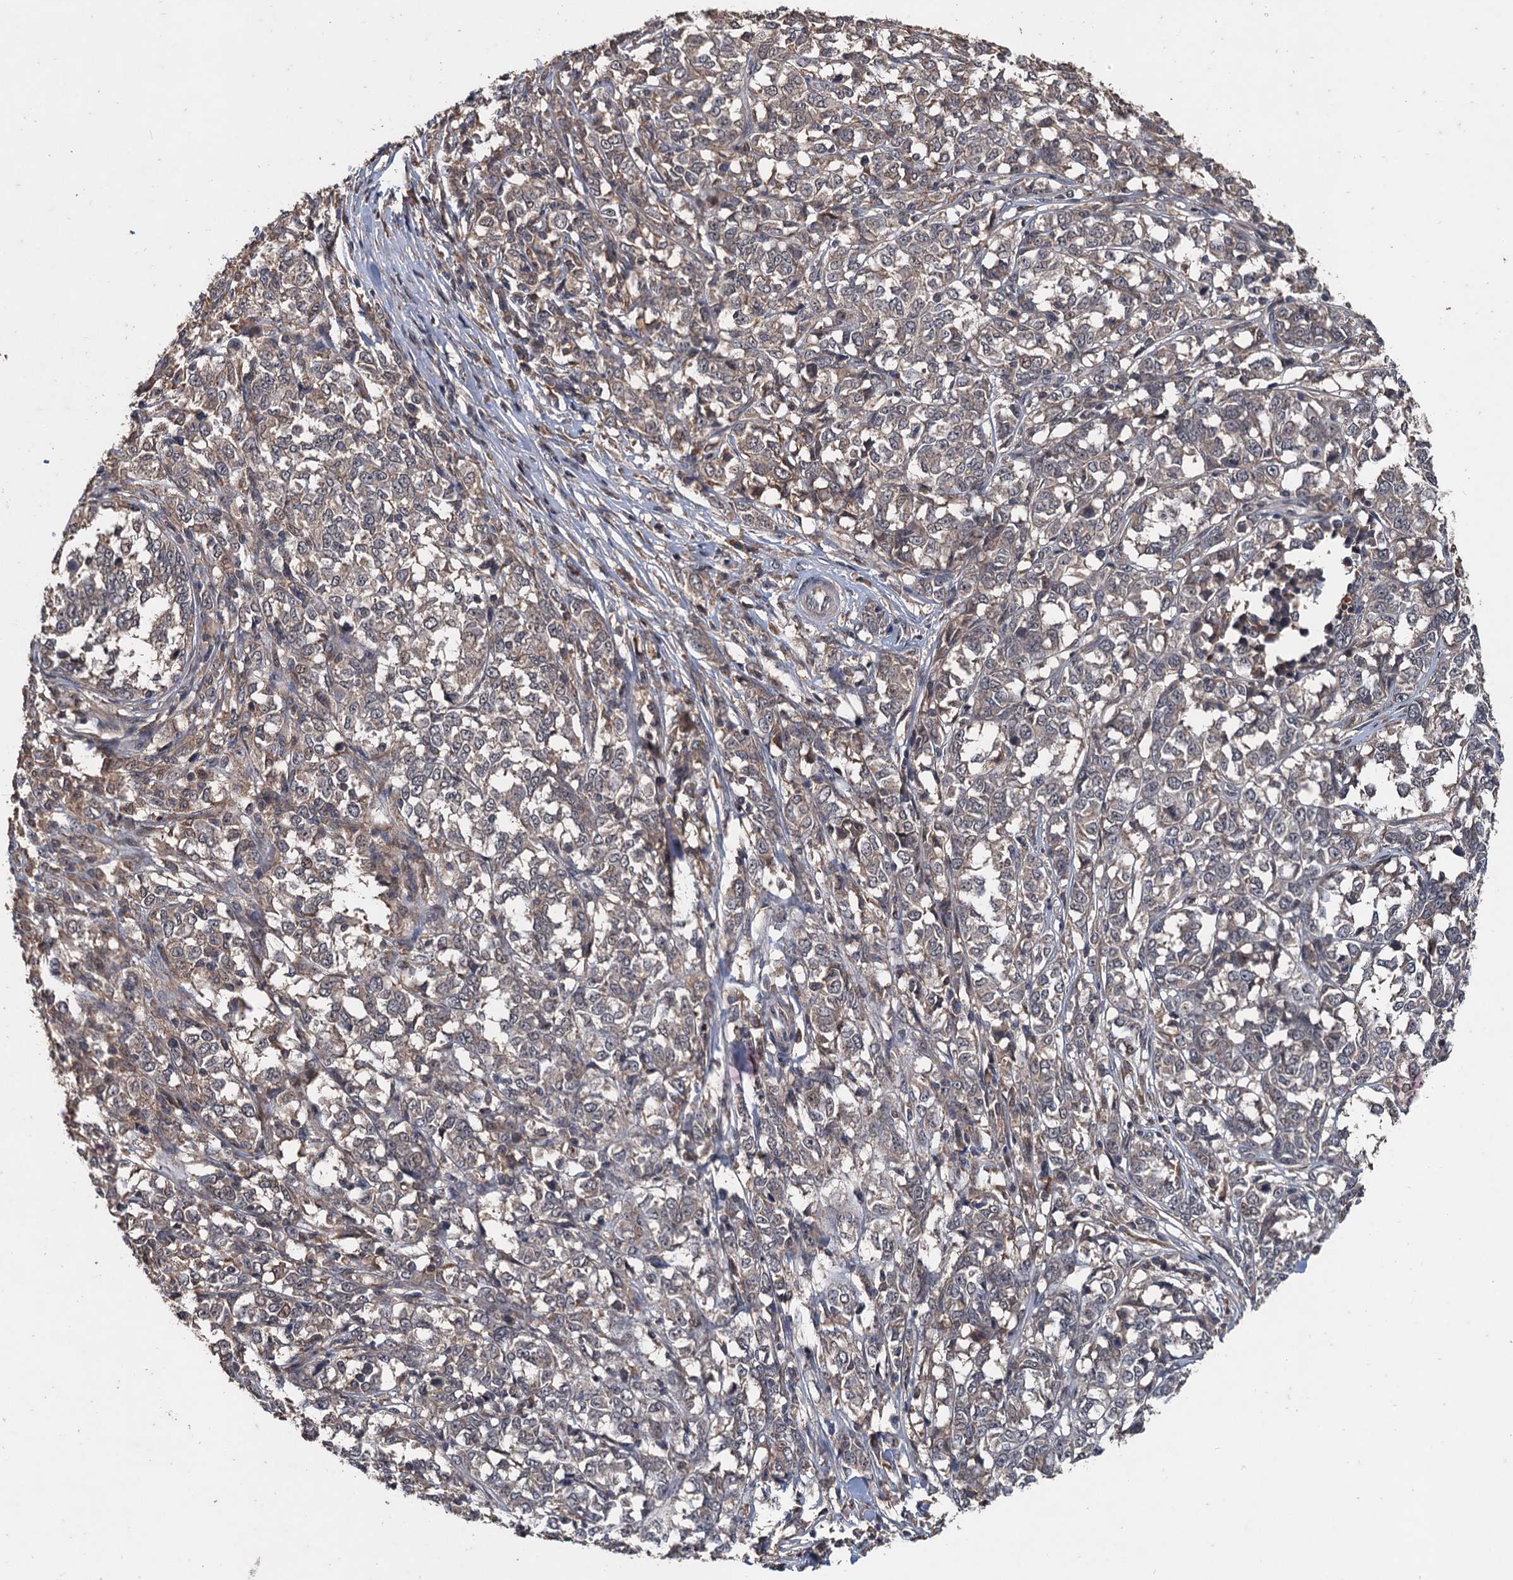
{"staining": {"intensity": "weak", "quantity": "<25%", "location": "cytoplasmic/membranous"}, "tissue": "melanoma", "cell_type": "Tumor cells", "image_type": "cancer", "snomed": [{"axis": "morphology", "description": "Malignant melanoma, NOS"}, {"axis": "topography", "description": "Skin"}], "caption": "Immunohistochemistry (IHC) of melanoma demonstrates no expression in tumor cells.", "gene": "ZNF438", "patient": {"sex": "female", "age": 72}}